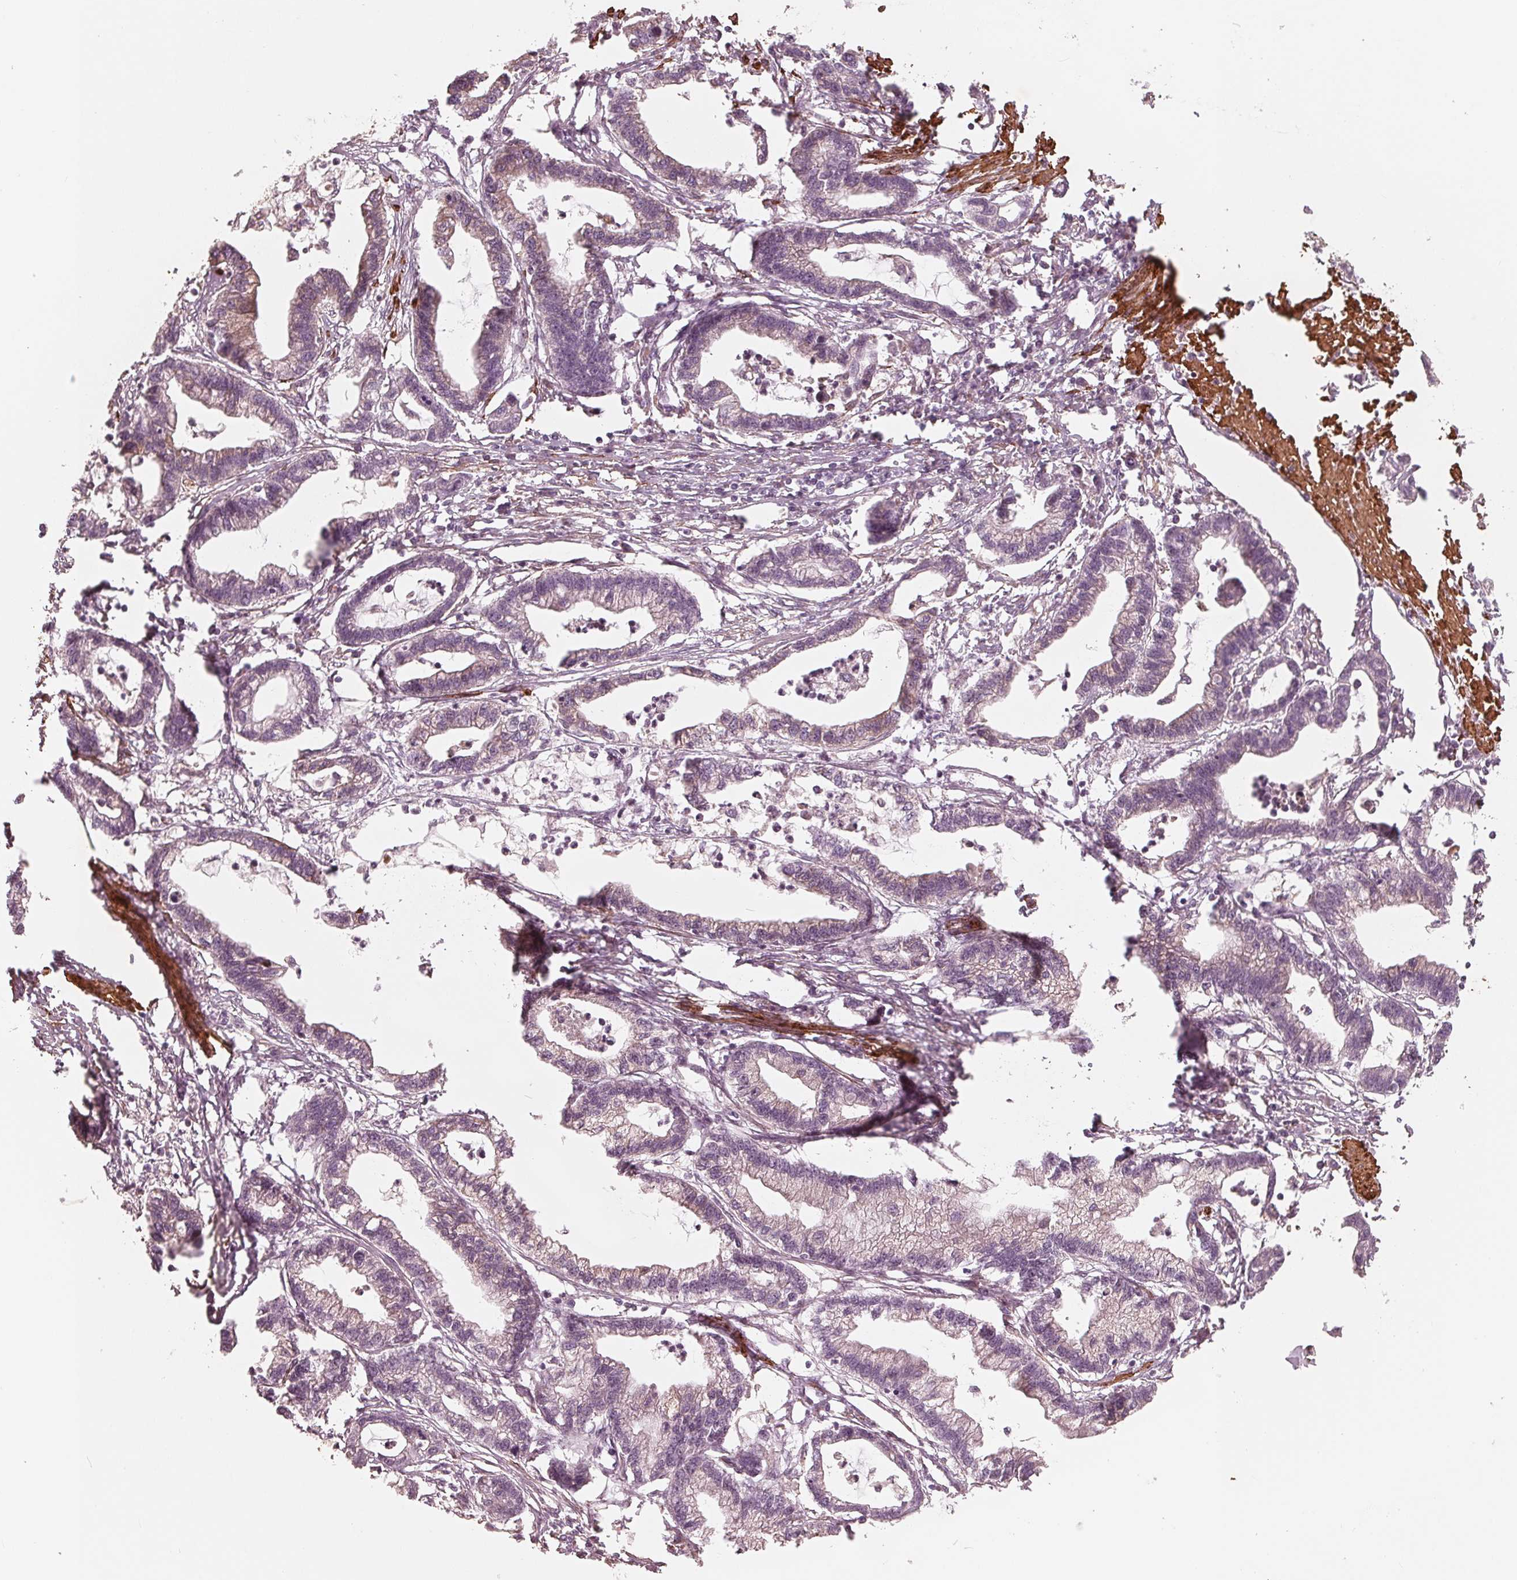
{"staining": {"intensity": "weak", "quantity": "<25%", "location": "cytoplasmic/membranous"}, "tissue": "stomach cancer", "cell_type": "Tumor cells", "image_type": "cancer", "snomed": [{"axis": "morphology", "description": "Adenocarcinoma, NOS"}, {"axis": "topography", "description": "Stomach"}], "caption": "Immunohistochemical staining of human stomach cancer (adenocarcinoma) shows no significant expression in tumor cells.", "gene": "MIER3", "patient": {"sex": "male", "age": 83}}